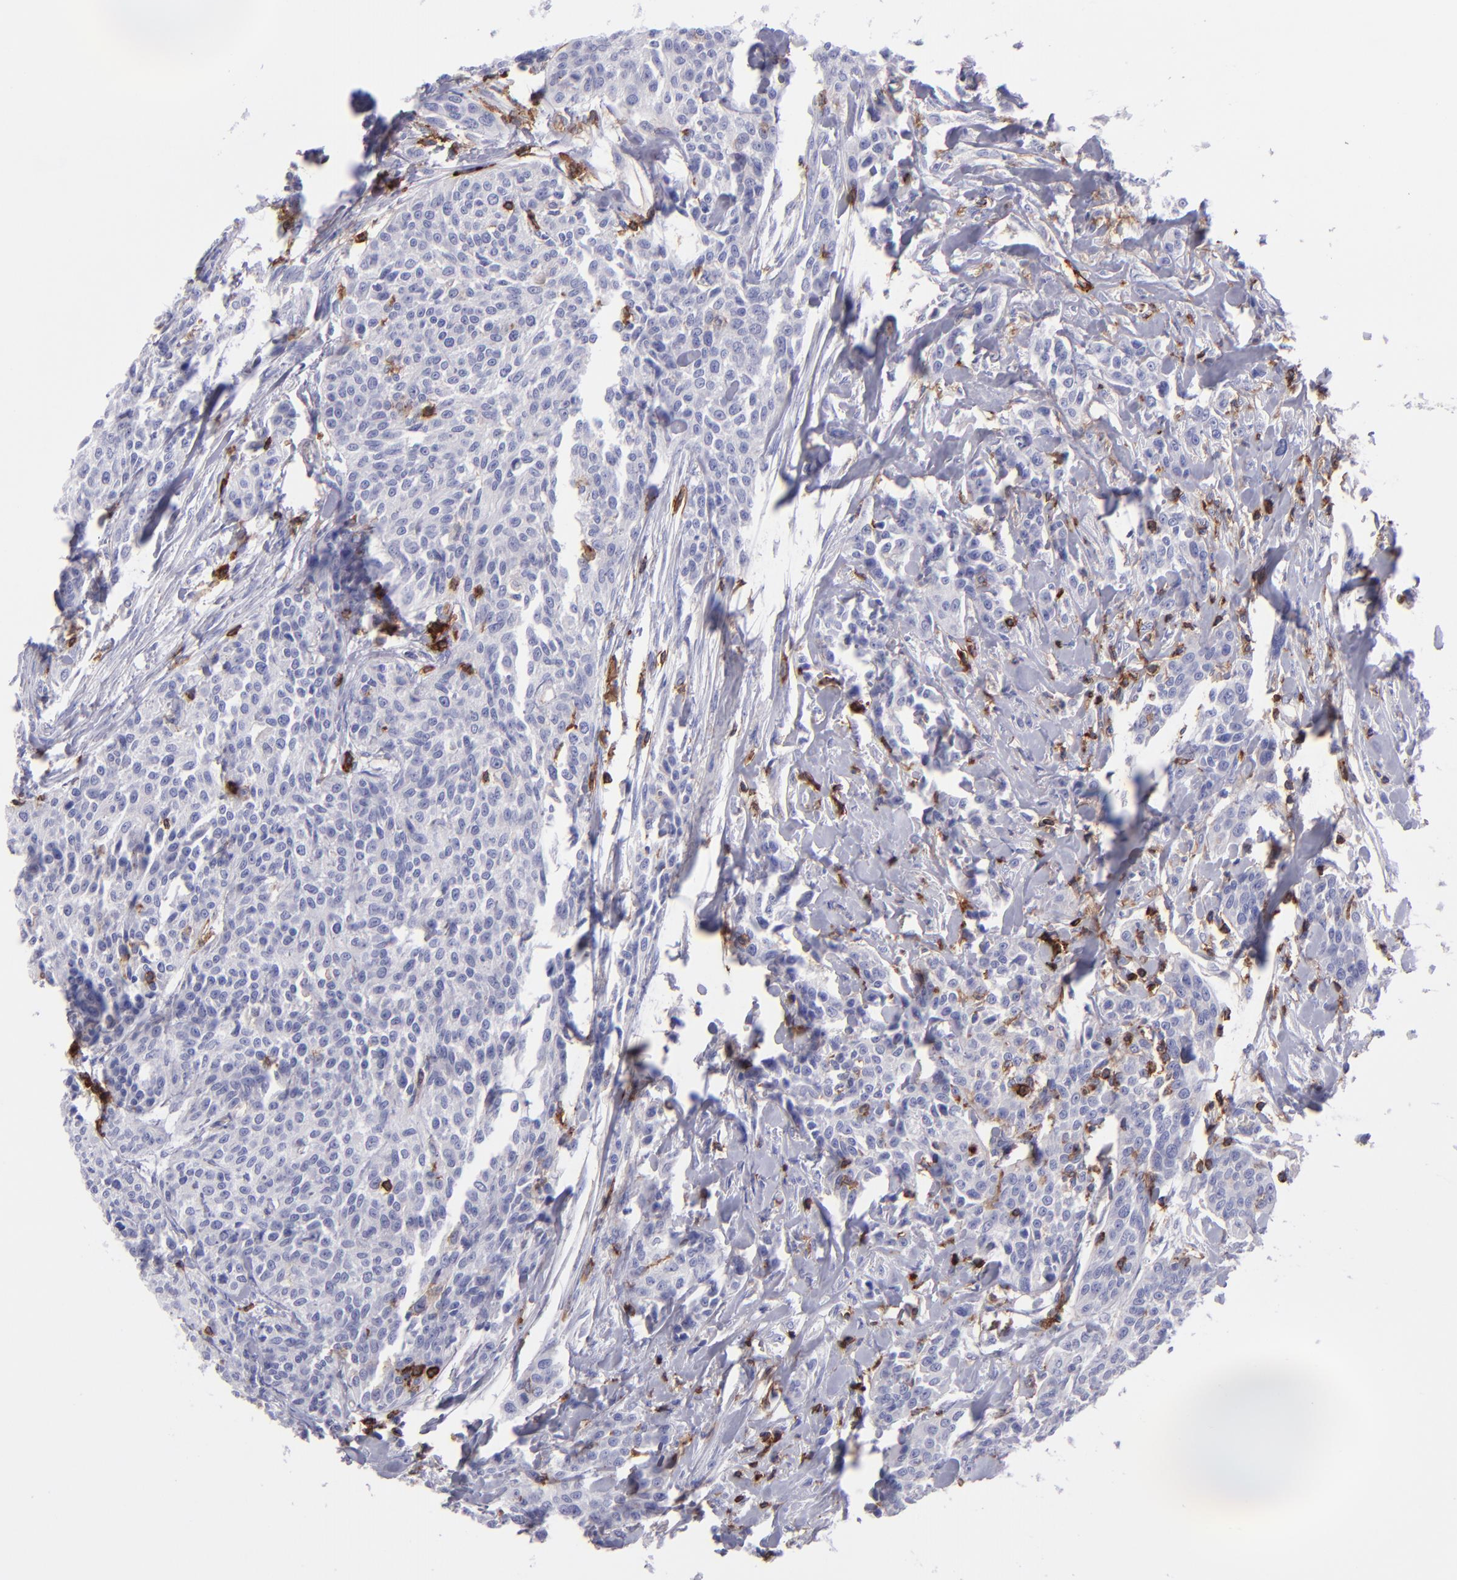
{"staining": {"intensity": "moderate", "quantity": "<25%", "location": "cytoplasmic/membranous"}, "tissue": "urothelial cancer", "cell_type": "Tumor cells", "image_type": "cancer", "snomed": [{"axis": "morphology", "description": "Urothelial carcinoma, High grade"}, {"axis": "topography", "description": "Urinary bladder"}], "caption": "Brown immunohistochemical staining in human urothelial cancer exhibits moderate cytoplasmic/membranous expression in about <25% of tumor cells. (IHC, brightfield microscopy, high magnification).", "gene": "ICAM3", "patient": {"sex": "male", "age": 56}}